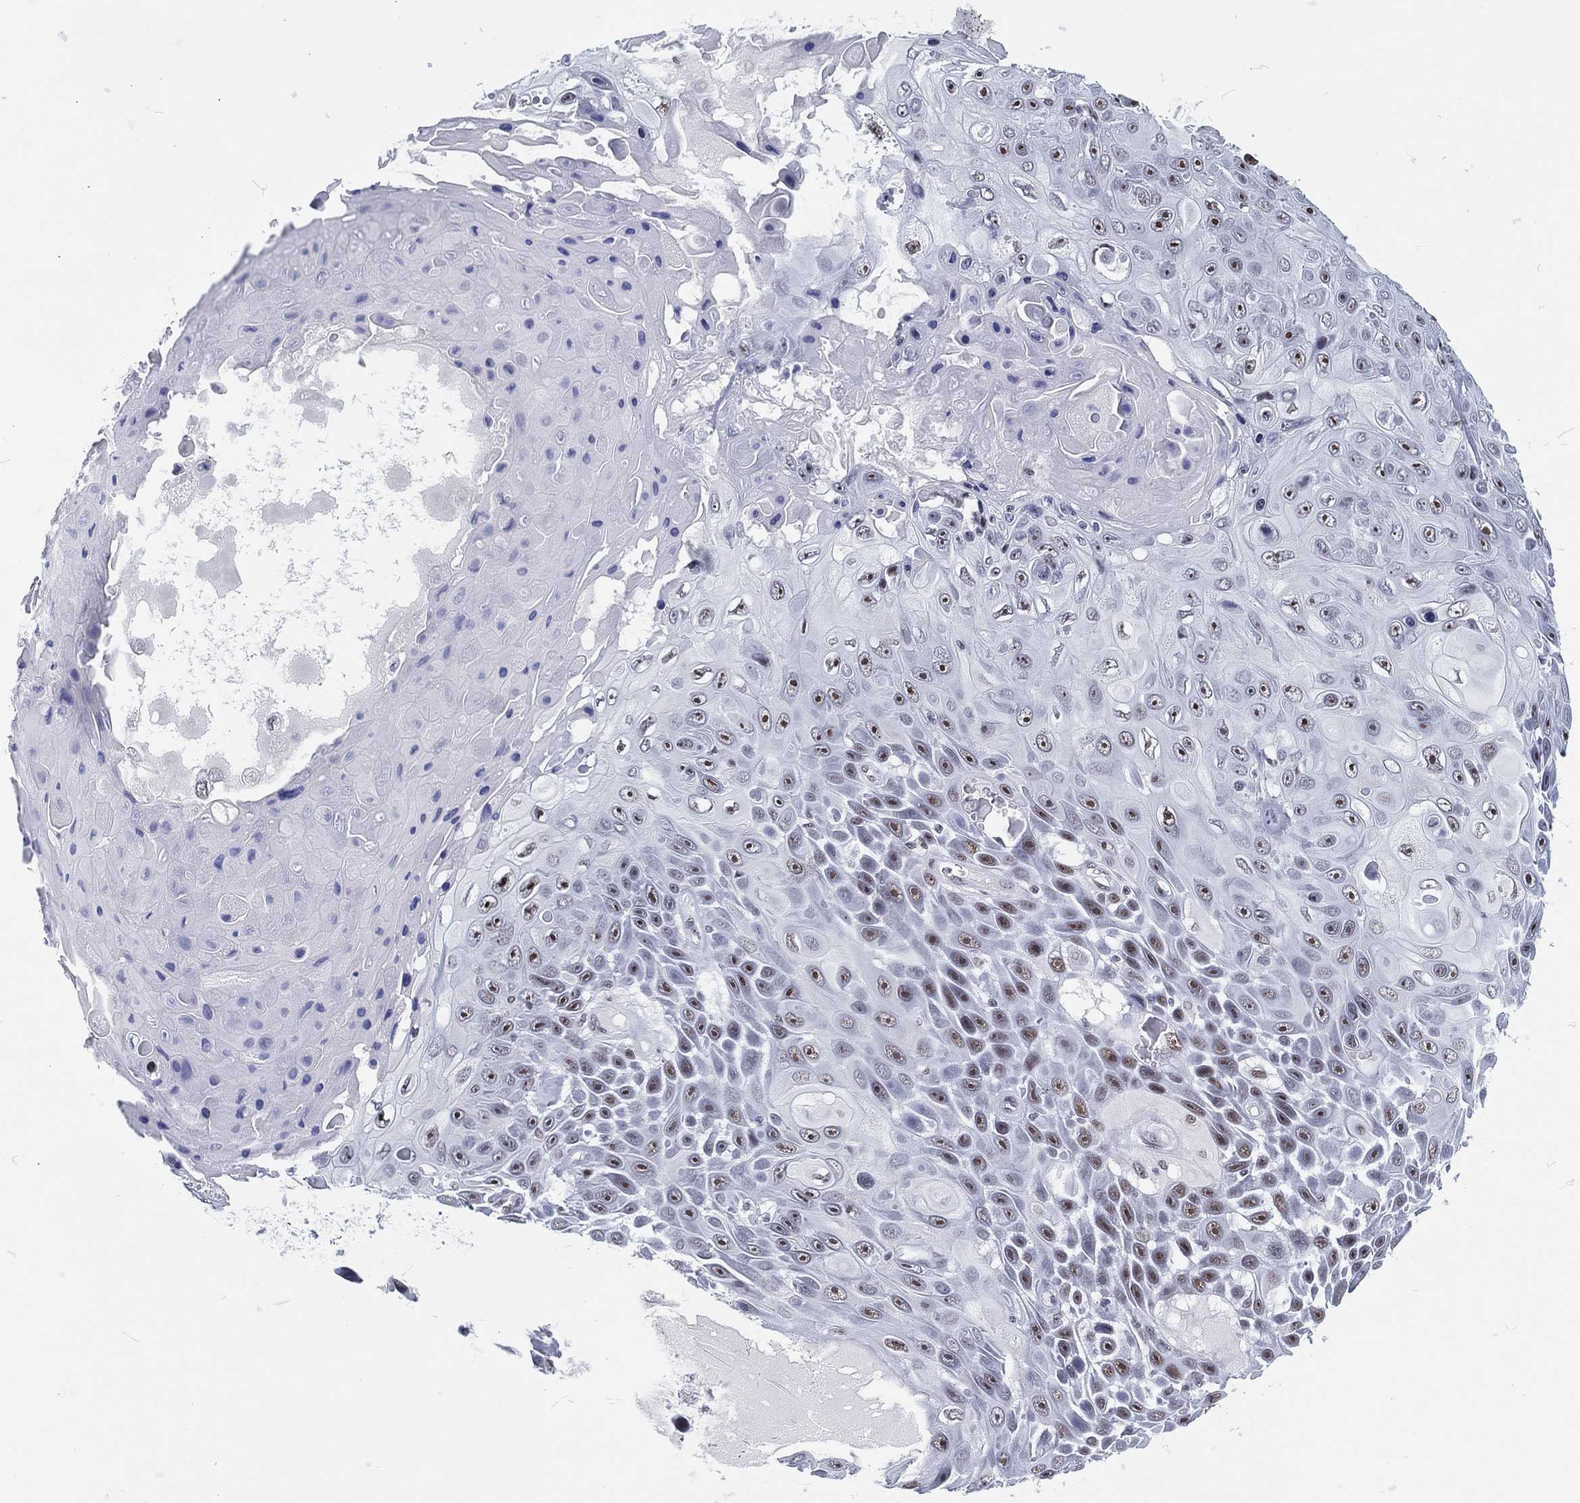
{"staining": {"intensity": "strong", "quantity": "<25%", "location": "nuclear"}, "tissue": "skin cancer", "cell_type": "Tumor cells", "image_type": "cancer", "snomed": [{"axis": "morphology", "description": "Squamous cell carcinoma, NOS"}, {"axis": "topography", "description": "Skin"}], "caption": "Skin cancer stained with a protein marker exhibits strong staining in tumor cells.", "gene": "MAPK8IP1", "patient": {"sex": "male", "age": 82}}